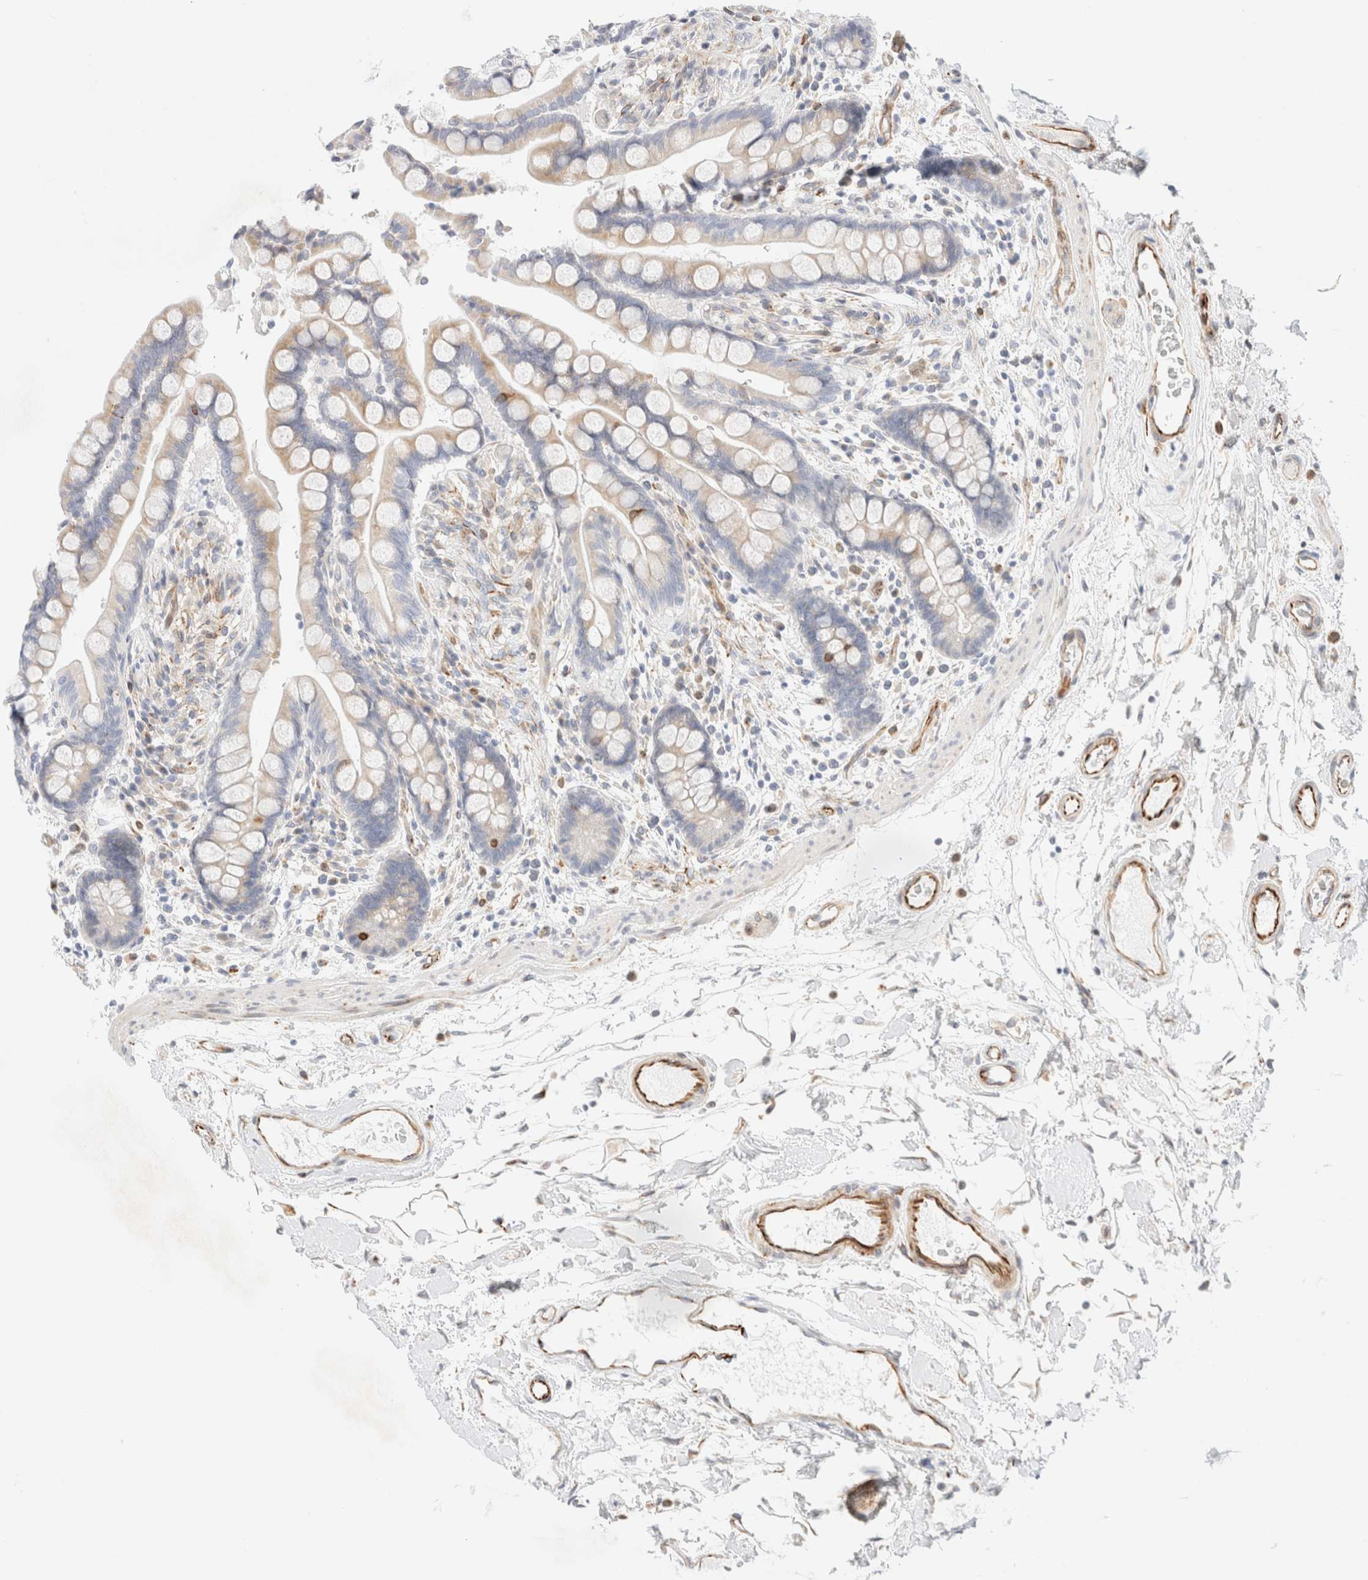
{"staining": {"intensity": "moderate", "quantity": "25%-75%", "location": "cytoplasmic/membranous"}, "tissue": "colon", "cell_type": "Endothelial cells", "image_type": "normal", "snomed": [{"axis": "morphology", "description": "Normal tissue, NOS"}, {"axis": "topography", "description": "Colon"}], "caption": "DAB immunohistochemical staining of unremarkable colon demonstrates moderate cytoplasmic/membranous protein staining in about 25%-75% of endothelial cells.", "gene": "SLC25A48", "patient": {"sex": "male", "age": 73}}